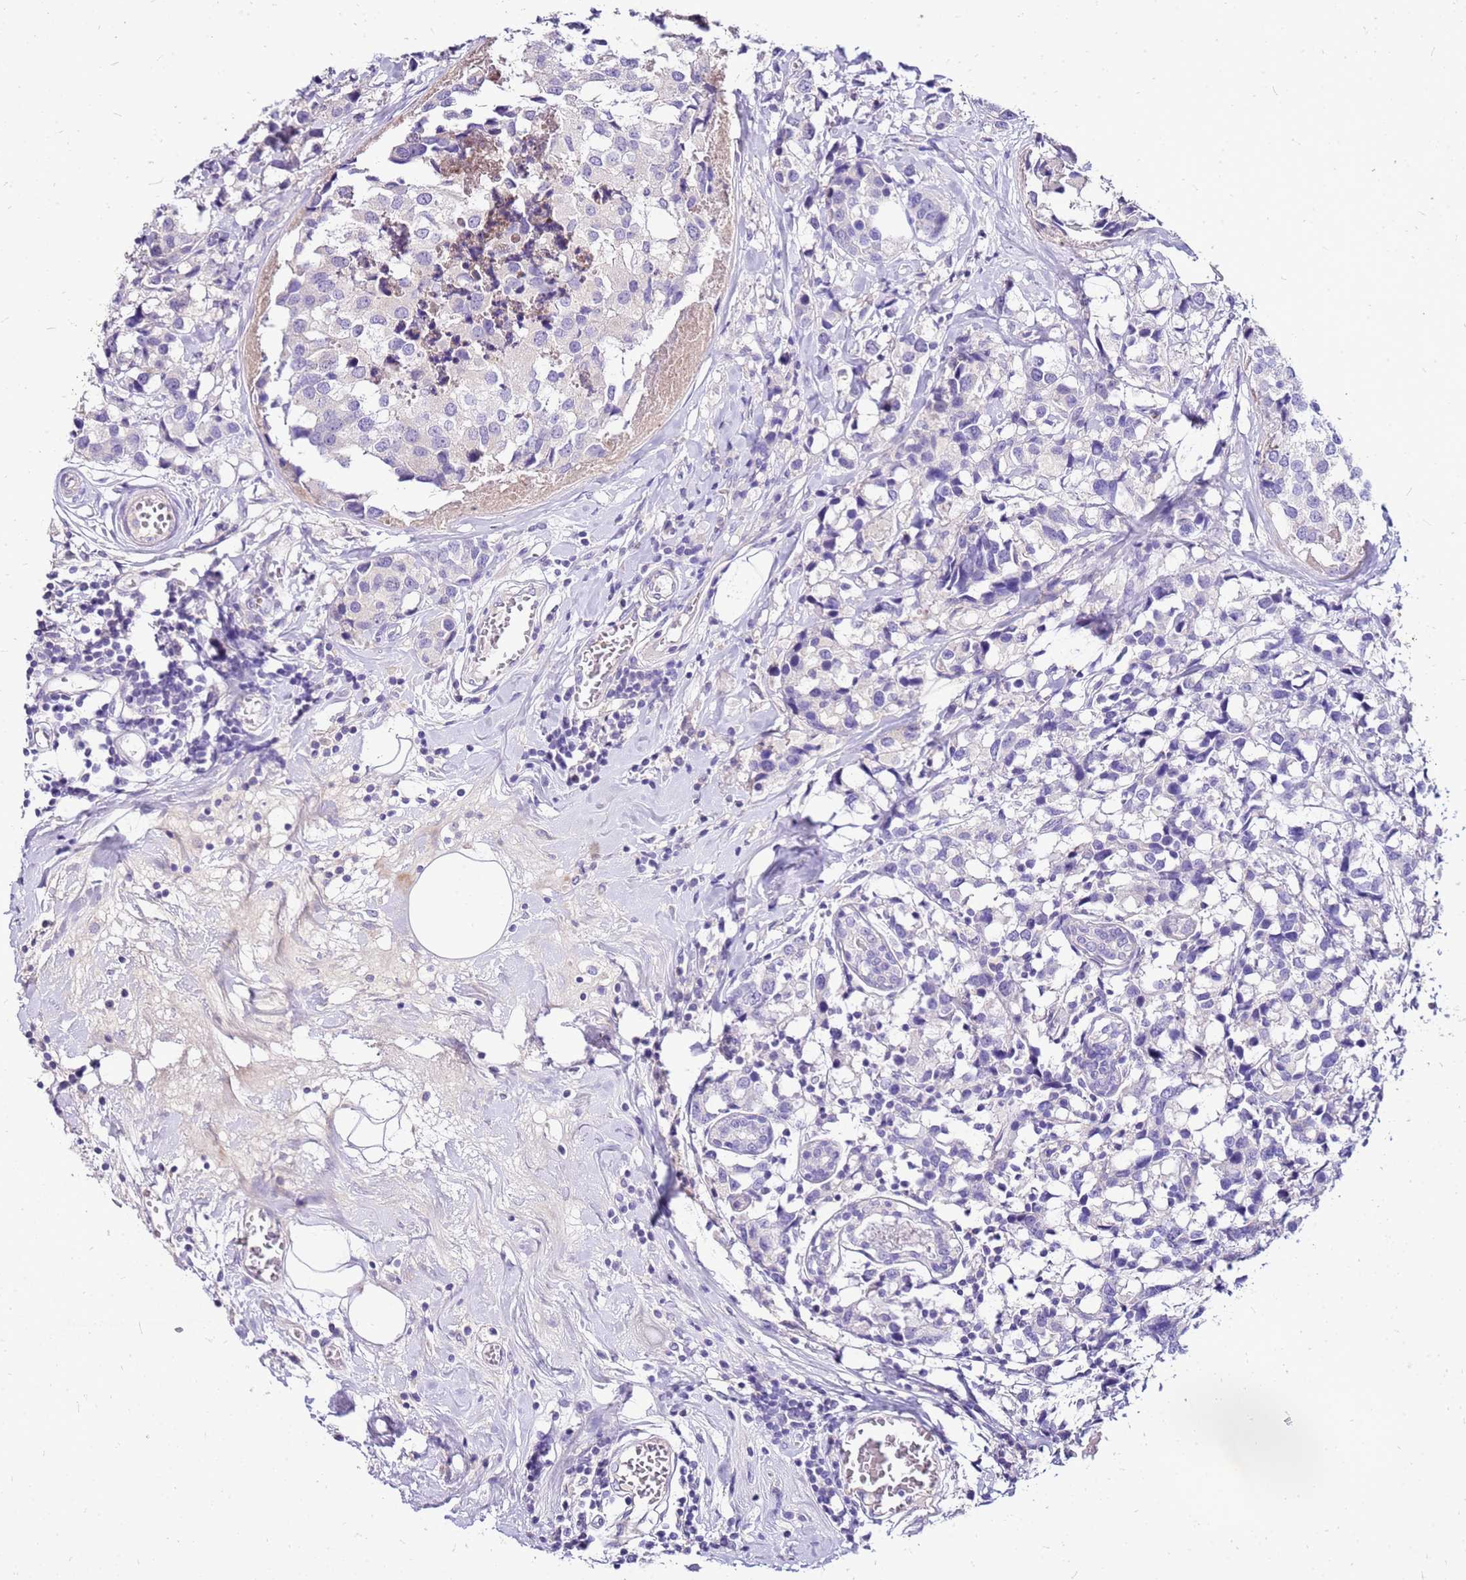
{"staining": {"intensity": "negative", "quantity": "none", "location": "none"}, "tissue": "breast cancer", "cell_type": "Tumor cells", "image_type": "cancer", "snomed": [{"axis": "morphology", "description": "Lobular carcinoma"}, {"axis": "topography", "description": "Breast"}], "caption": "Immunohistochemistry of human breast cancer (lobular carcinoma) displays no staining in tumor cells. (Stains: DAB (3,3'-diaminobenzidine) IHC with hematoxylin counter stain, Microscopy: brightfield microscopy at high magnification).", "gene": "DCDC2B", "patient": {"sex": "female", "age": 59}}